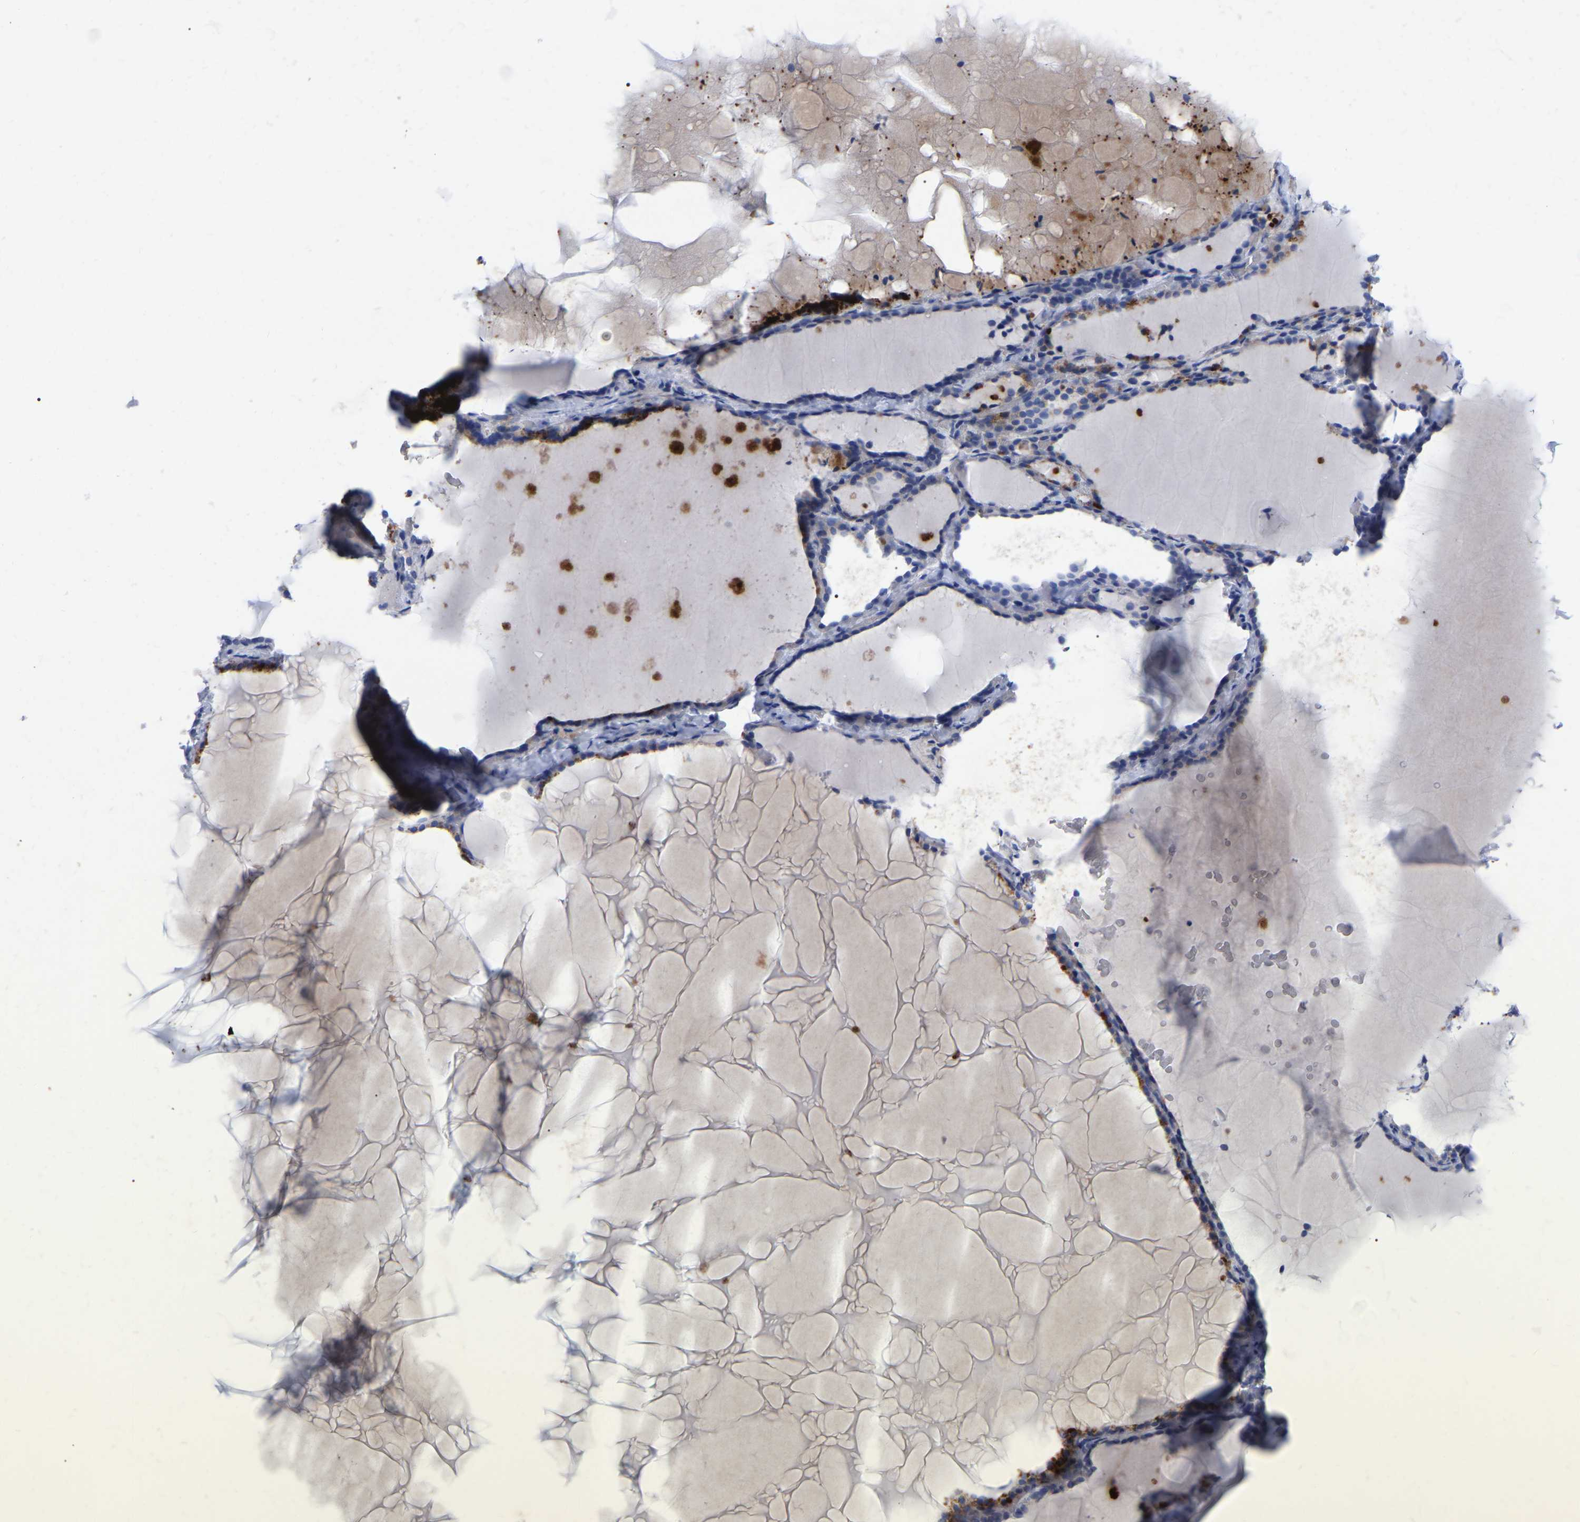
{"staining": {"intensity": "negative", "quantity": "none", "location": "none"}, "tissue": "thyroid gland", "cell_type": "Glandular cells", "image_type": "normal", "snomed": [{"axis": "morphology", "description": "Normal tissue, NOS"}, {"axis": "topography", "description": "Thyroid gland"}], "caption": "Glandular cells show no significant protein expression in normal thyroid gland.", "gene": "GDF3", "patient": {"sex": "female", "age": 28}}